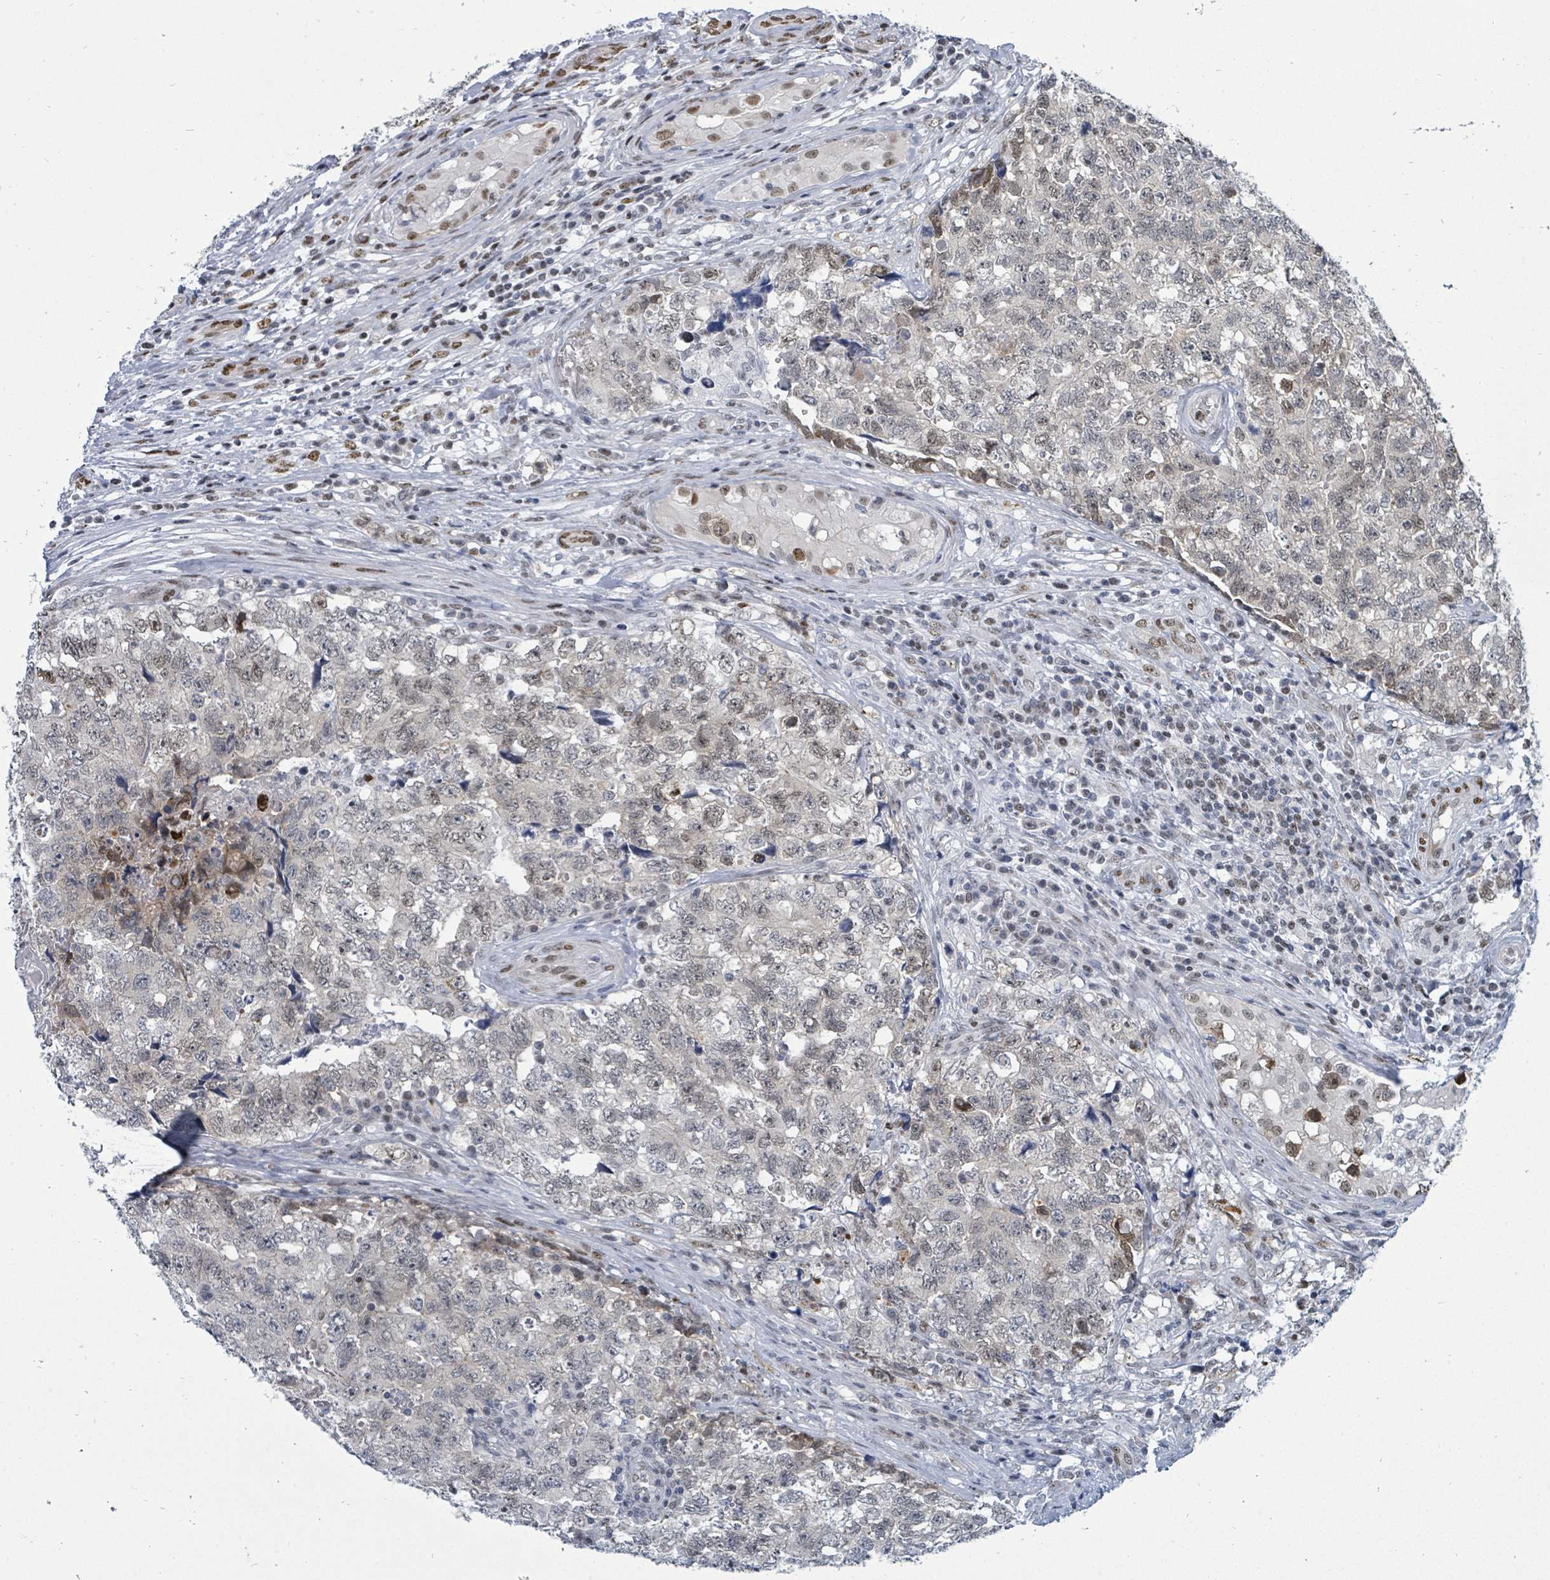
{"staining": {"intensity": "moderate", "quantity": "<25%", "location": "nuclear"}, "tissue": "testis cancer", "cell_type": "Tumor cells", "image_type": "cancer", "snomed": [{"axis": "morphology", "description": "Carcinoma, Embryonal, NOS"}, {"axis": "topography", "description": "Testis"}], "caption": "Human embryonal carcinoma (testis) stained for a protein (brown) reveals moderate nuclear positive staining in about <25% of tumor cells.", "gene": "SUMO4", "patient": {"sex": "male", "age": 31}}